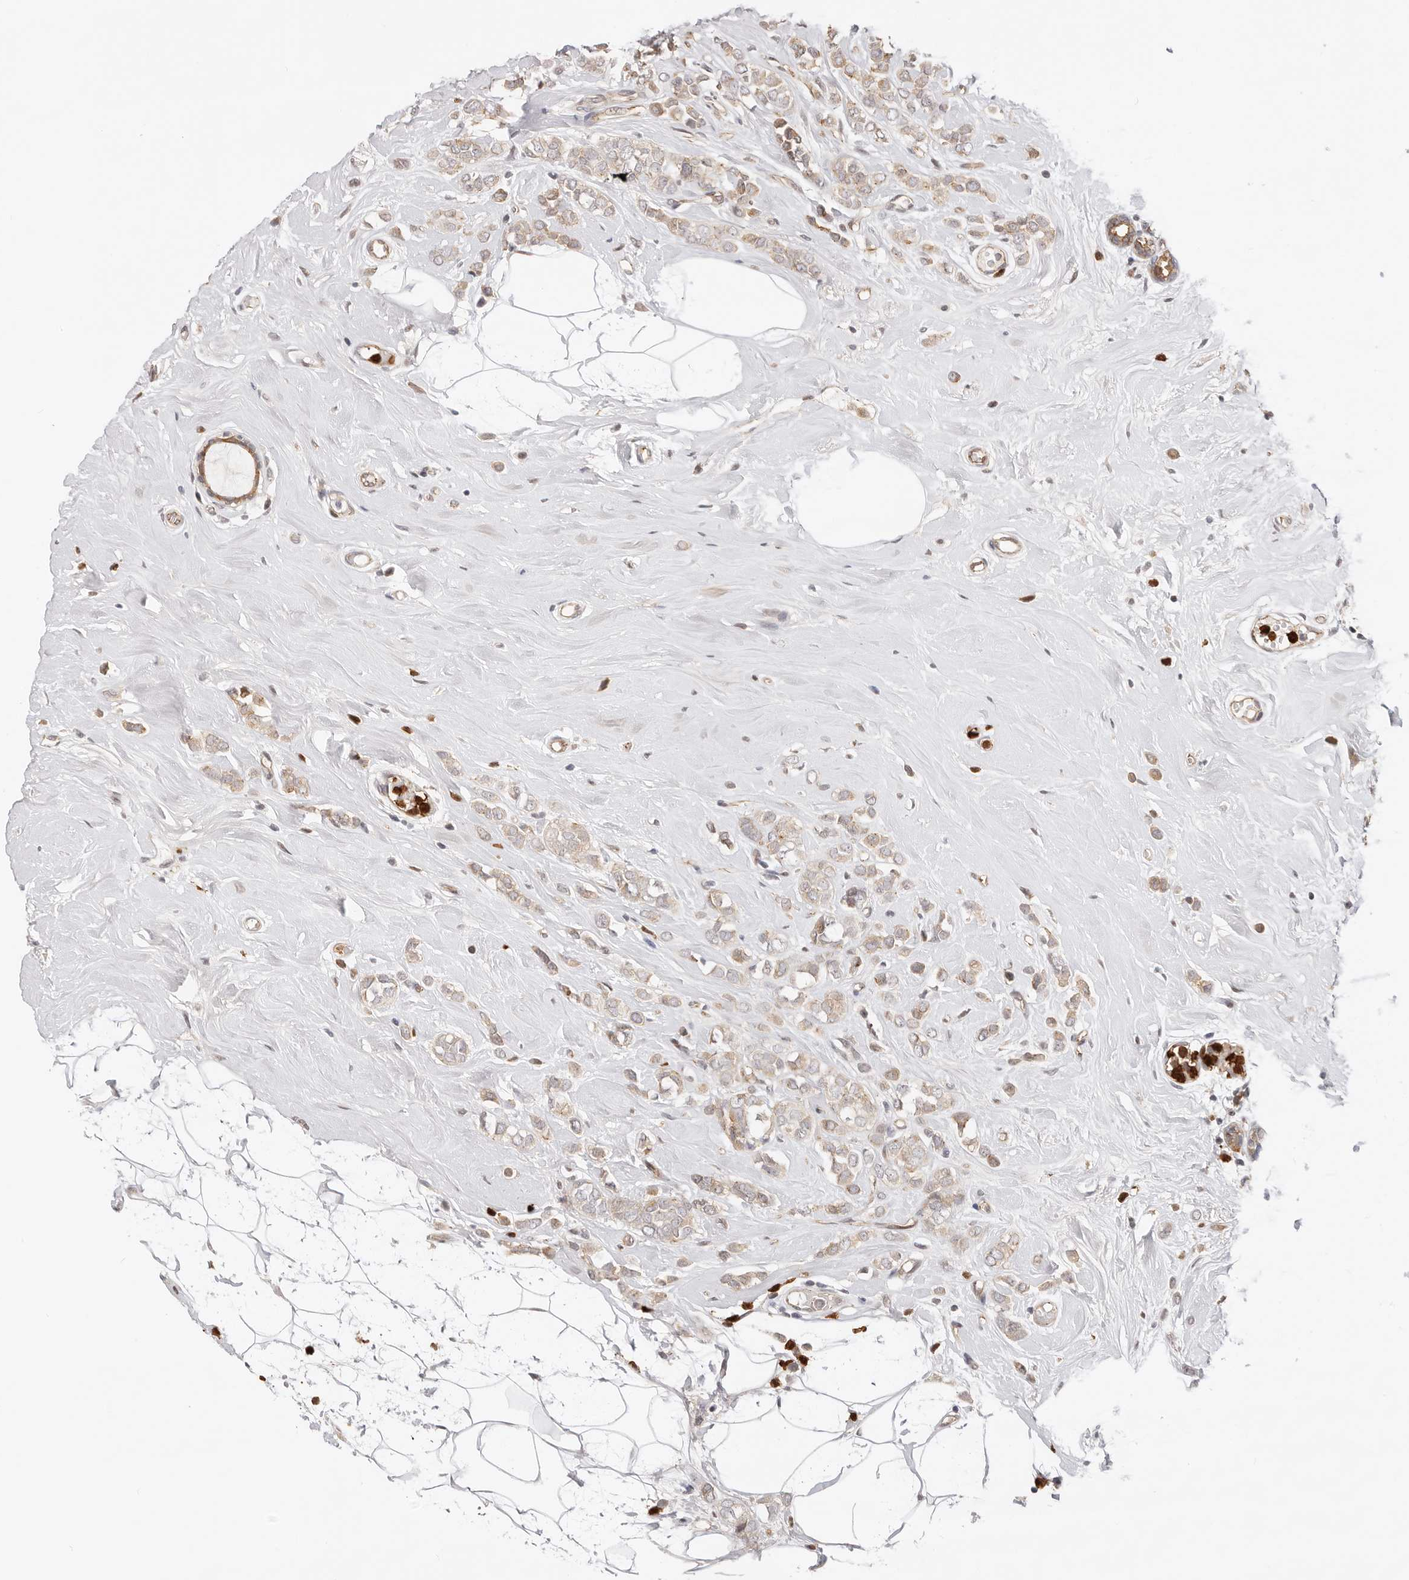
{"staining": {"intensity": "weak", "quantity": ">75%", "location": "cytoplasmic/membranous"}, "tissue": "breast cancer", "cell_type": "Tumor cells", "image_type": "cancer", "snomed": [{"axis": "morphology", "description": "Lobular carcinoma"}, {"axis": "topography", "description": "Breast"}], "caption": "Brown immunohistochemical staining in breast cancer displays weak cytoplasmic/membranous positivity in approximately >75% of tumor cells. (Brightfield microscopy of DAB IHC at high magnification).", "gene": "AFDN", "patient": {"sex": "female", "age": 47}}